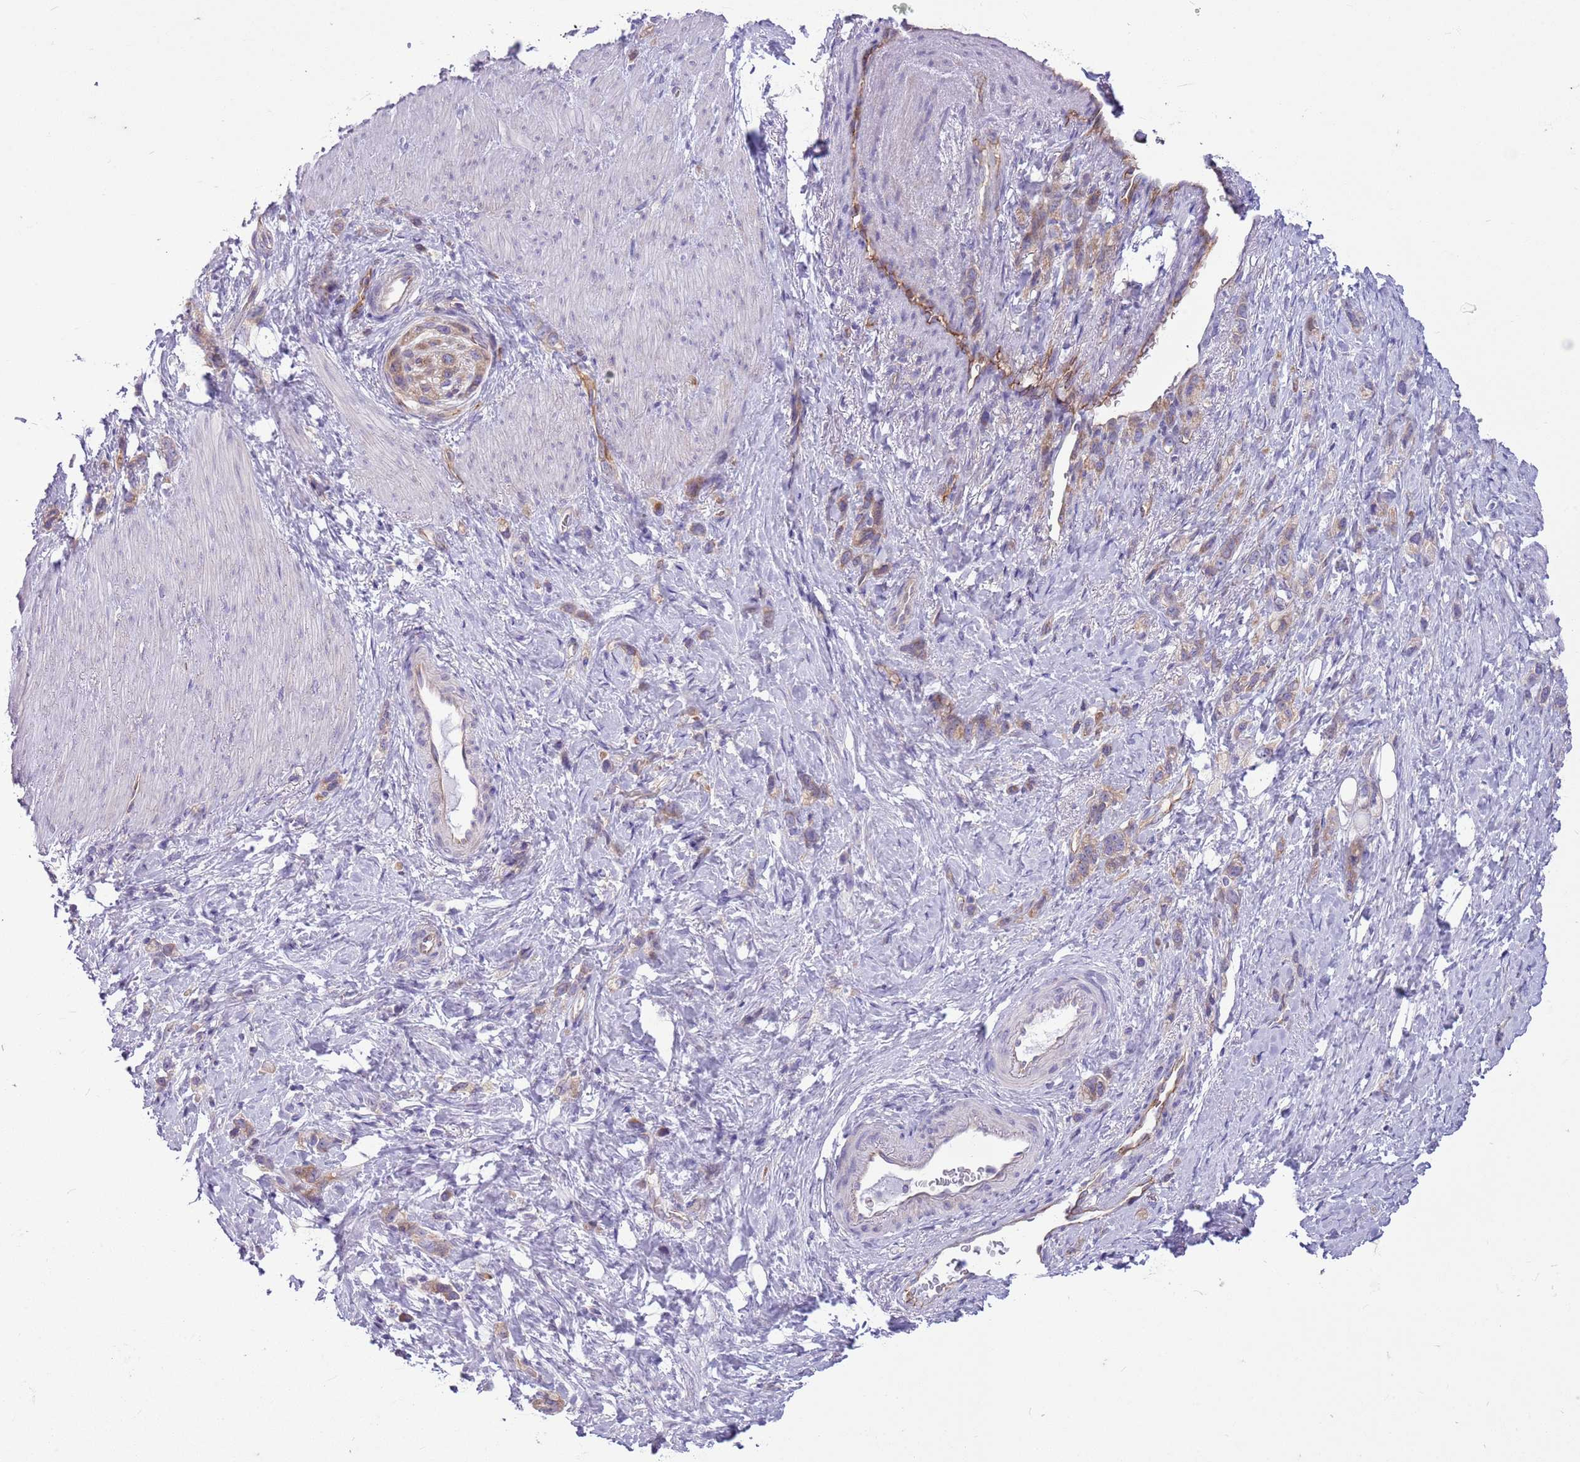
{"staining": {"intensity": "weak", "quantity": ">75%", "location": "cytoplasmic/membranous"}, "tissue": "stomach cancer", "cell_type": "Tumor cells", "image_type": "cancer", "snomed": [{"axis": "morphology", "description": "Adenocarcinoma, NOS"}, {"axis": "topography", "description": "Stomach"}], "caption": "Immunohistochemistry (IHC) staining of adenocarcinoma (stomach), which reveals low levels of weak cytoplasmic/membranous expression in about >75% of tumor cells indicating weak cytoplasmic/membranous protein expression. The staining was performed using DAB (brown) for protein detection and nuclei were counterstained in hematoxylin (blue).", "gene": "PARP8", "patient": {"sex": "female", "age": 65}}